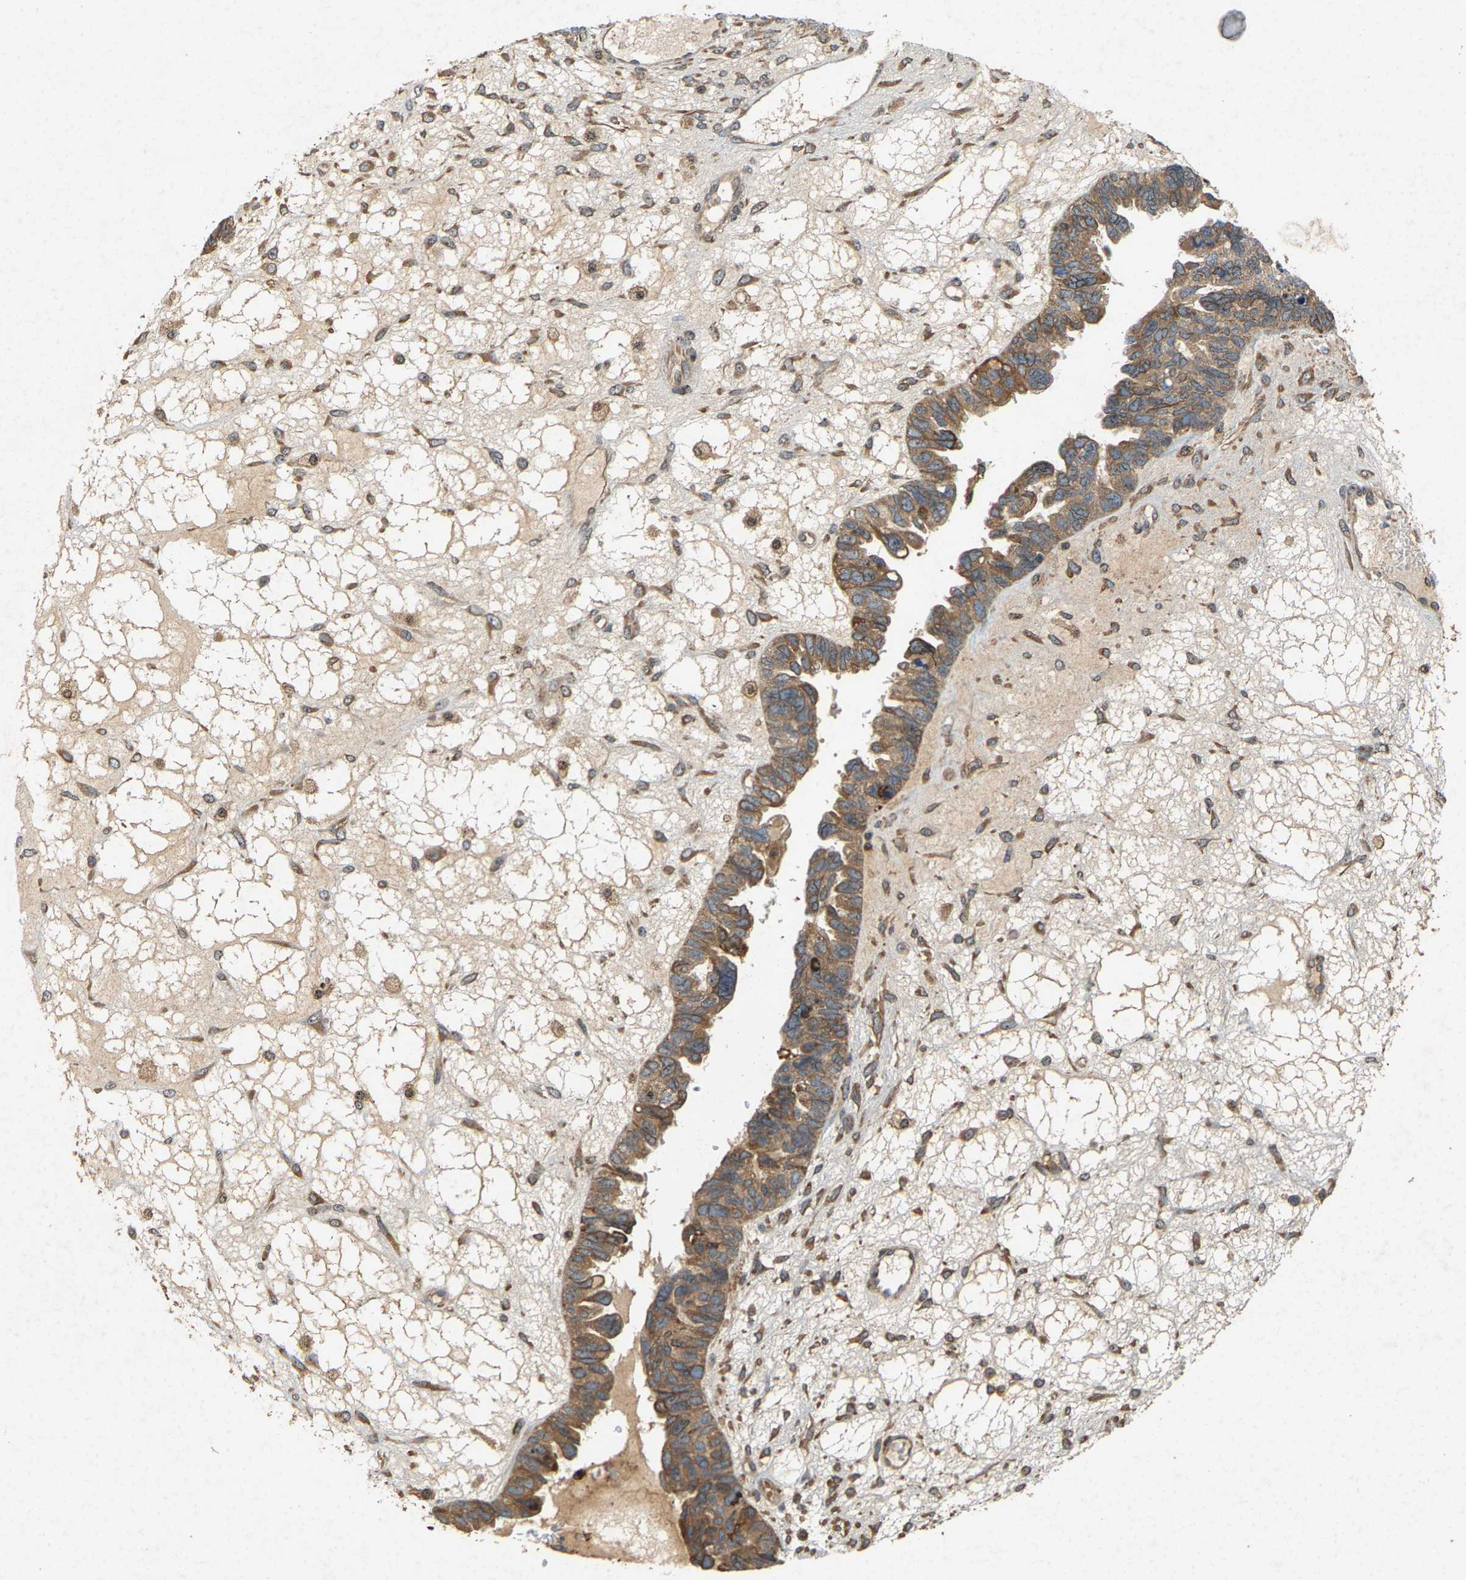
{"staining": {"intensity": "moderate", "quantity": ">75%", "location": "cytoplasmic/membranous"}, "tissue": "ovarian cancer", "cell_type": "Tumor cells", "image_type": "cancer", "snomed": [{"axis": "morphology", "description": "Cystadenocarcinoma, serous, NOS"}, {"axis": "topography", "description": "Ovary"}], "caption": "The immunohistochemical stain highlights moderate cytoplasmic/membranous positivity in tumor cells of ovarian cancer (serous cystadenocarcinoma) tissue.", "gene": "CIDEC", "patient": {"sex": "female", "age": 79}}